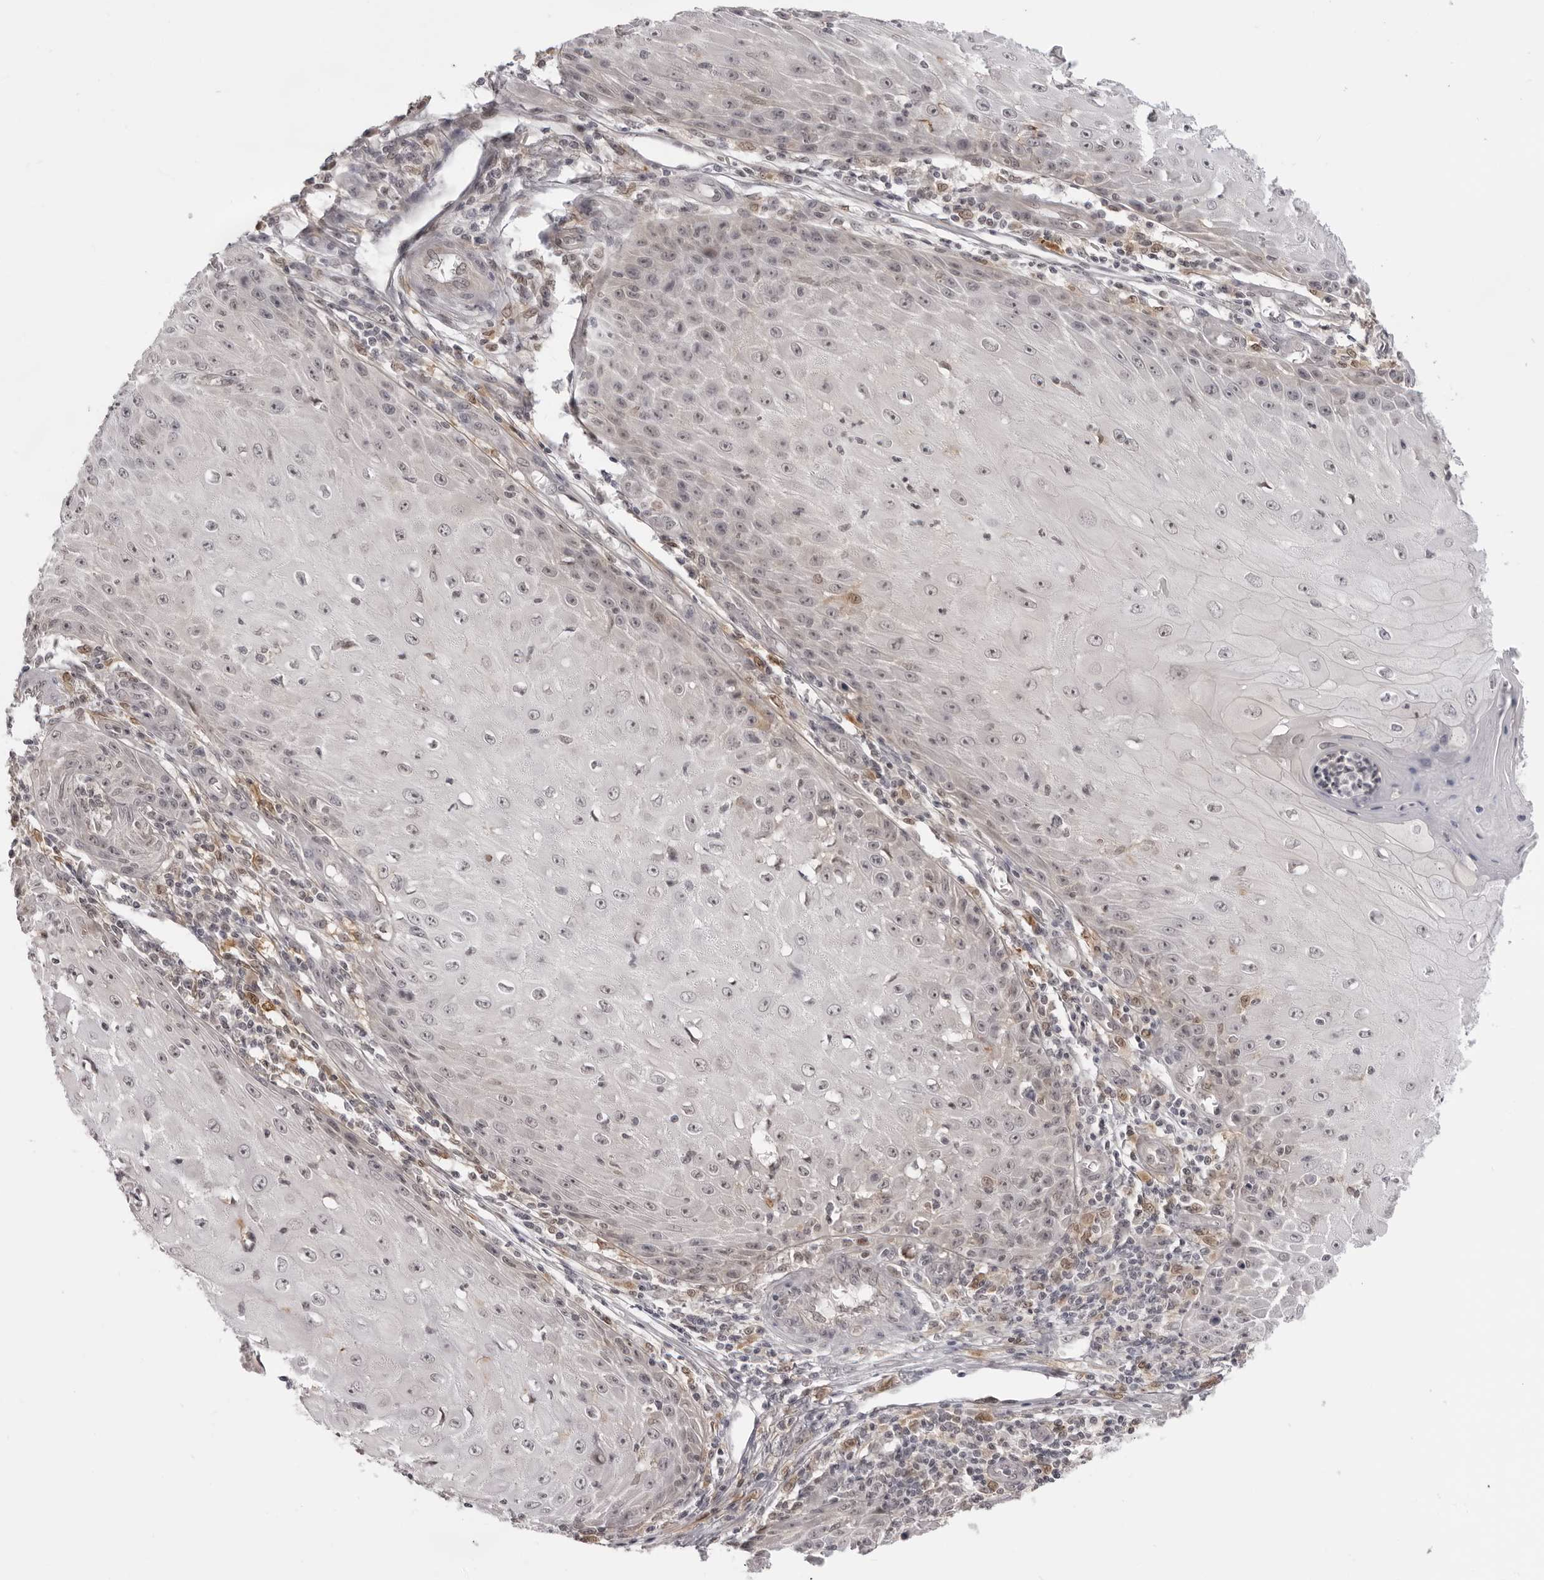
{"staining": {"intensity": "negative", "quantity": "none", "location": "none"}, "tissue": "skin cancer", "cell_type": "Tumor cells", "image_type": "cancer", "snomed": [{"axis": "morphology", "description": "Squamous cell carcinoma, NOS"}, {"axis": "topography", "description": "Skin"}], "caption": "A histopathology image of human skin squamous cell carcinoma is negative for staining in tumor cells. The staining was performed using DAB to visualize the protein expression in brown, while the nuclei were stained in blue with hematoxylin (Magnification: 20x).", "gene": "SRGAP2", "patient": {"sex": "female", "age": 73}}